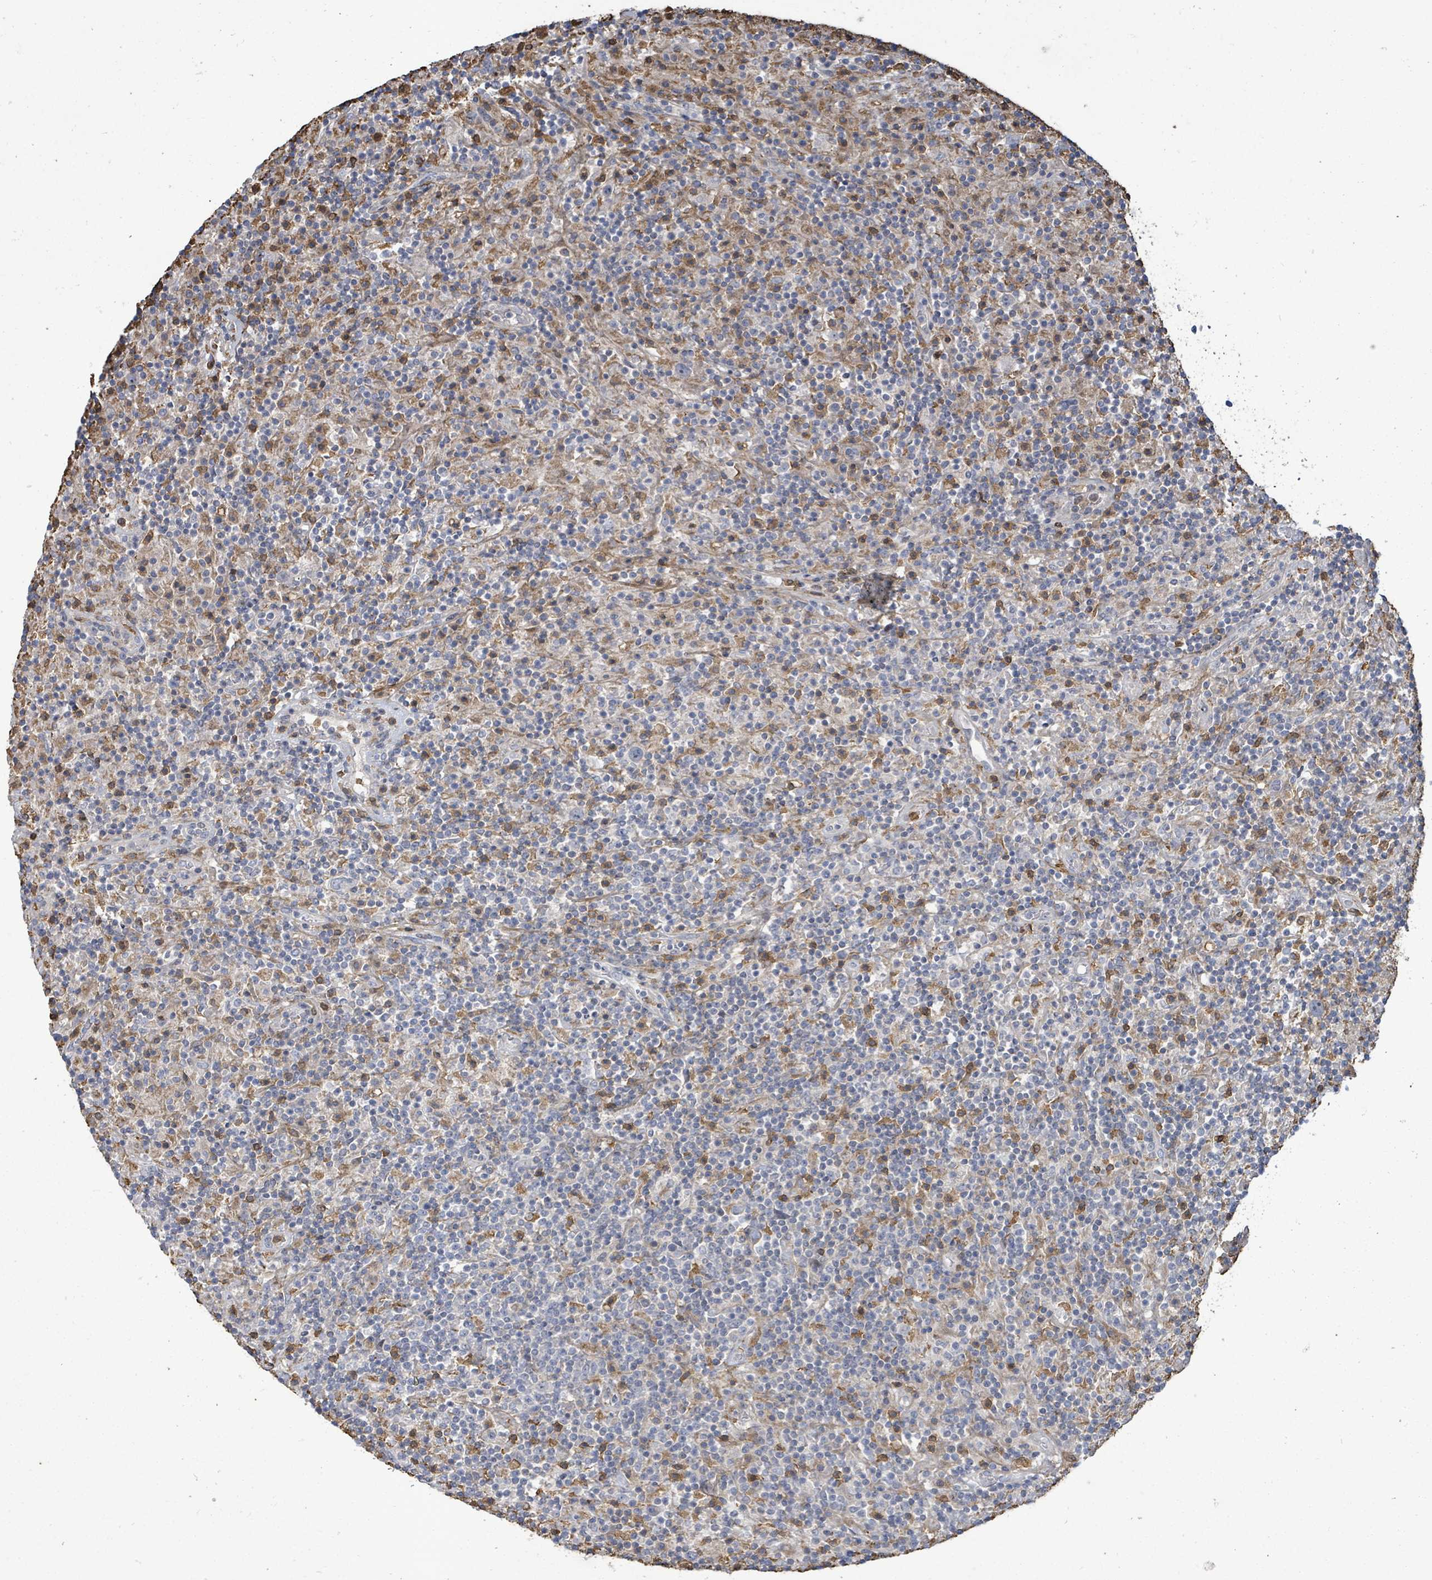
{"staining": {"intensity": "negative", "quantity": "none", "location": "none"}, "tissue": "lymphoma", "cell_type": "Tumor cells", "image_type": "cancer", "snomed": [{"axis": "morphology", "description": "Hodgkin's disease, NOS"}, {"axis": "topography", "description": "Lymph node"}], "caption": "This is a histopathology image of IHC staining of lymphoma, which shows no expression in tumor cells.", "gene": "FAM210A", "patient": {"sex": "male", "age": 70}}